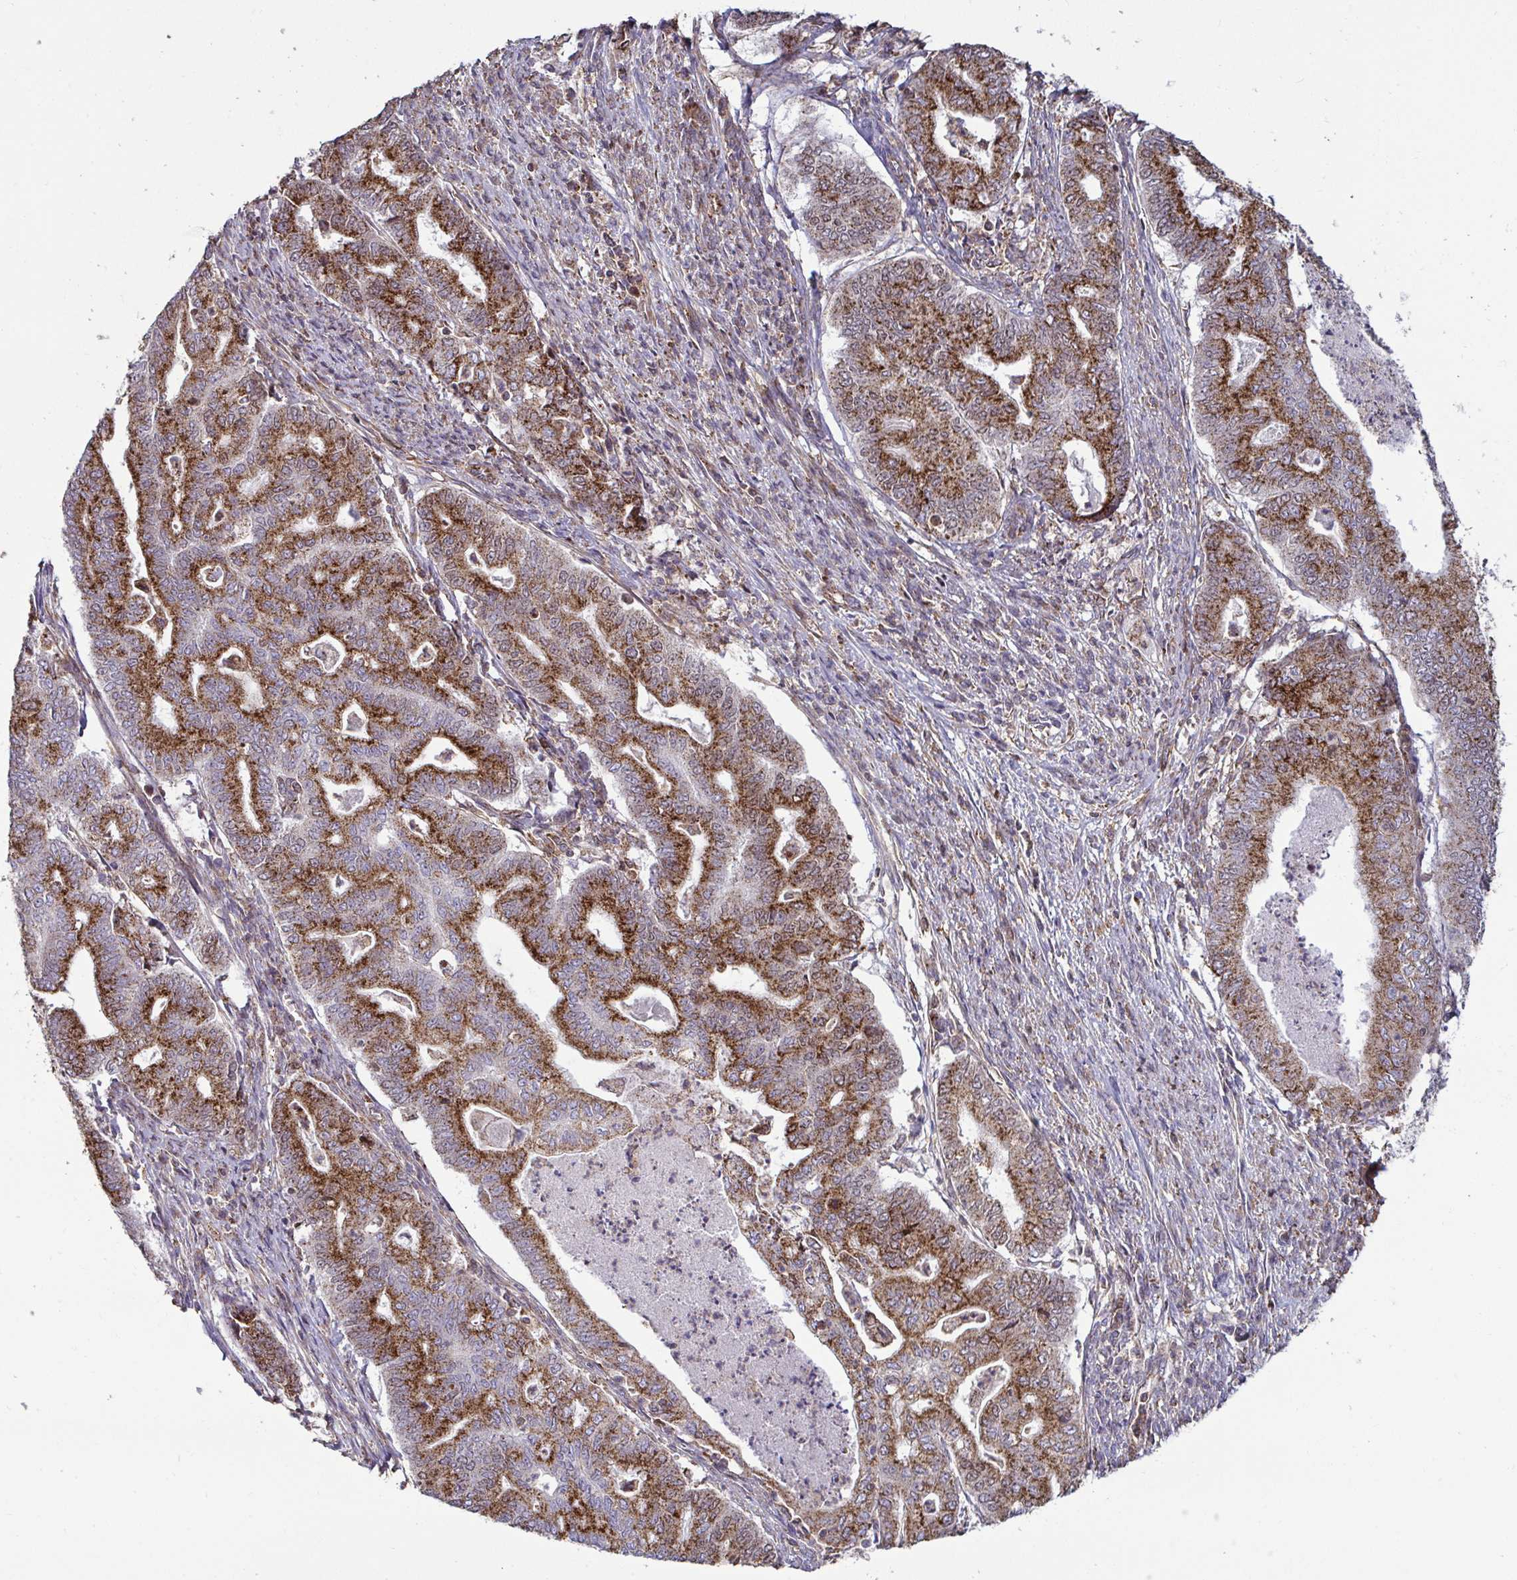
{"staining": {"intensity": "strong", "quantity": ">75%", "location": "cytoplasmic/membranous"}, "tissue": "endometrial cancer", "cell_type": "Tumor cells", "image_type": "cancer", "snomed": [{"axis": "morphology", "description": "Adenocarcinoma, NOS"}, {"axis": "topography", "description": "Endometrium"}], "caption": "Protein expression analysis of adenocarcinoma (endometrial) reveals strong cytoplasmic/membranous expression in approximately >75% of tumor cells.", "gene": "SPRY1", "patient": {"sex": "female", "age": 79}}